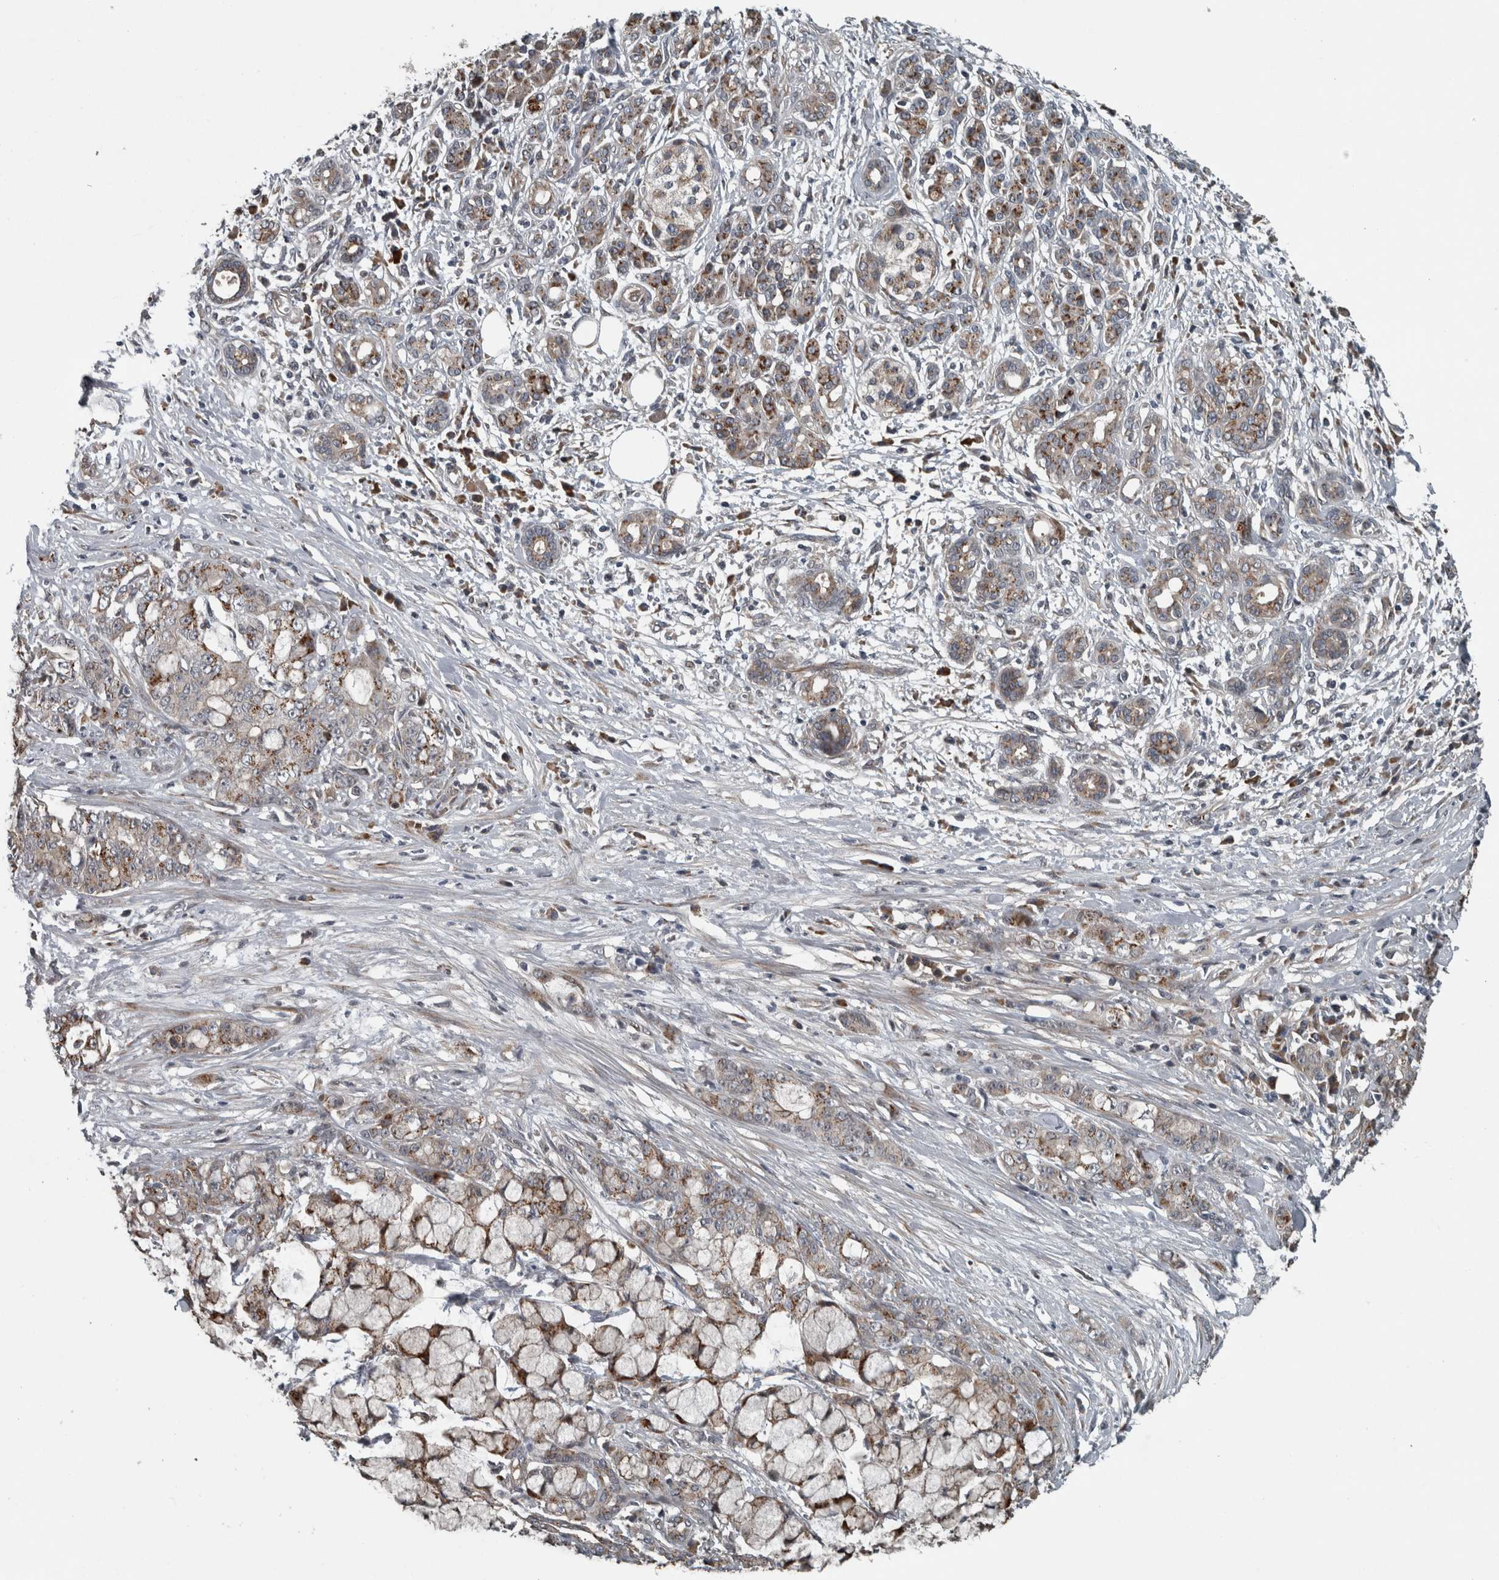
{"staining": {"intensity": "moderate", "quantity": ">75%", "location": "cytoplasmic/membranous"}, "tissue": "pancreatic cancer", "cell_type": "Tumor cells", "image_type": "cancer", "snomed": [{"axis": "morphology", "description": "Adenocarcinoma, NOS"}, {"axis": "topography", "description": "Pancreas"}], "caption": "Moderate cytoplasmic/membranous staining for a protein is identified in approximately >75% of tumor cells of pancreatic adenocarcinoma using immunohistochemistry.", "gene": "ZNF345", "patient": {"sex": "female", "age": 73}}